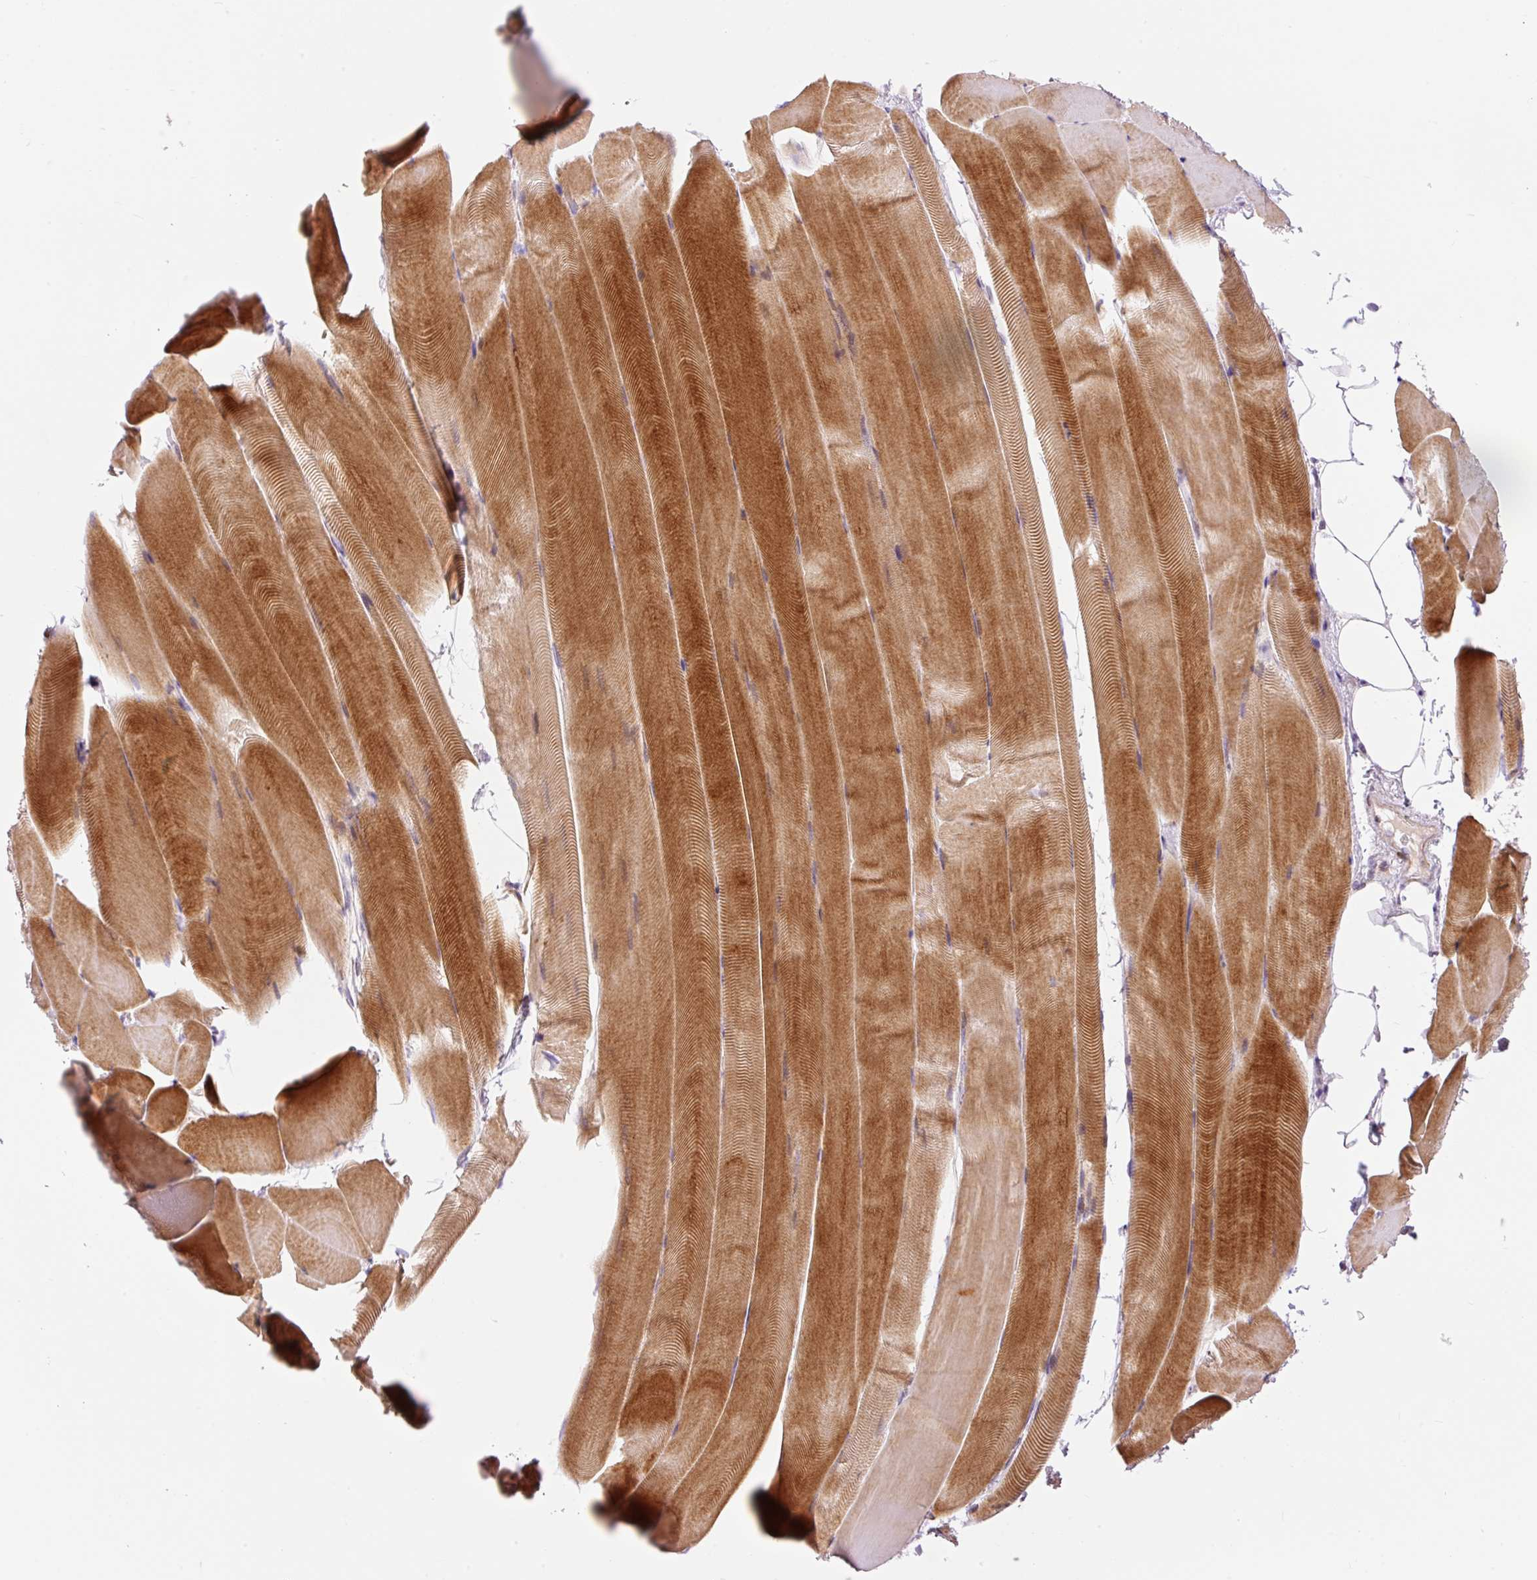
{"staining": {"intensity": "strong", "quantity": "25%-75%", "location": "cytoplasmic/membranous"}, "tissue": "skeletal muscle", "cell_type": "Myocytes", "image_type": "normal", "snomed": [{"axis": "morphology", "description": "Normal tissue, NOS"}, {"axis": "topography", "description": "Skeletal muscle"}], "caption": "Strong cytoplasmic/membranous positivity is seen in about 25%-75% of myocytes in normal skeletal muscle.", "gene": "HNF1A", "patient": {"sex": "female", "age": 64}}